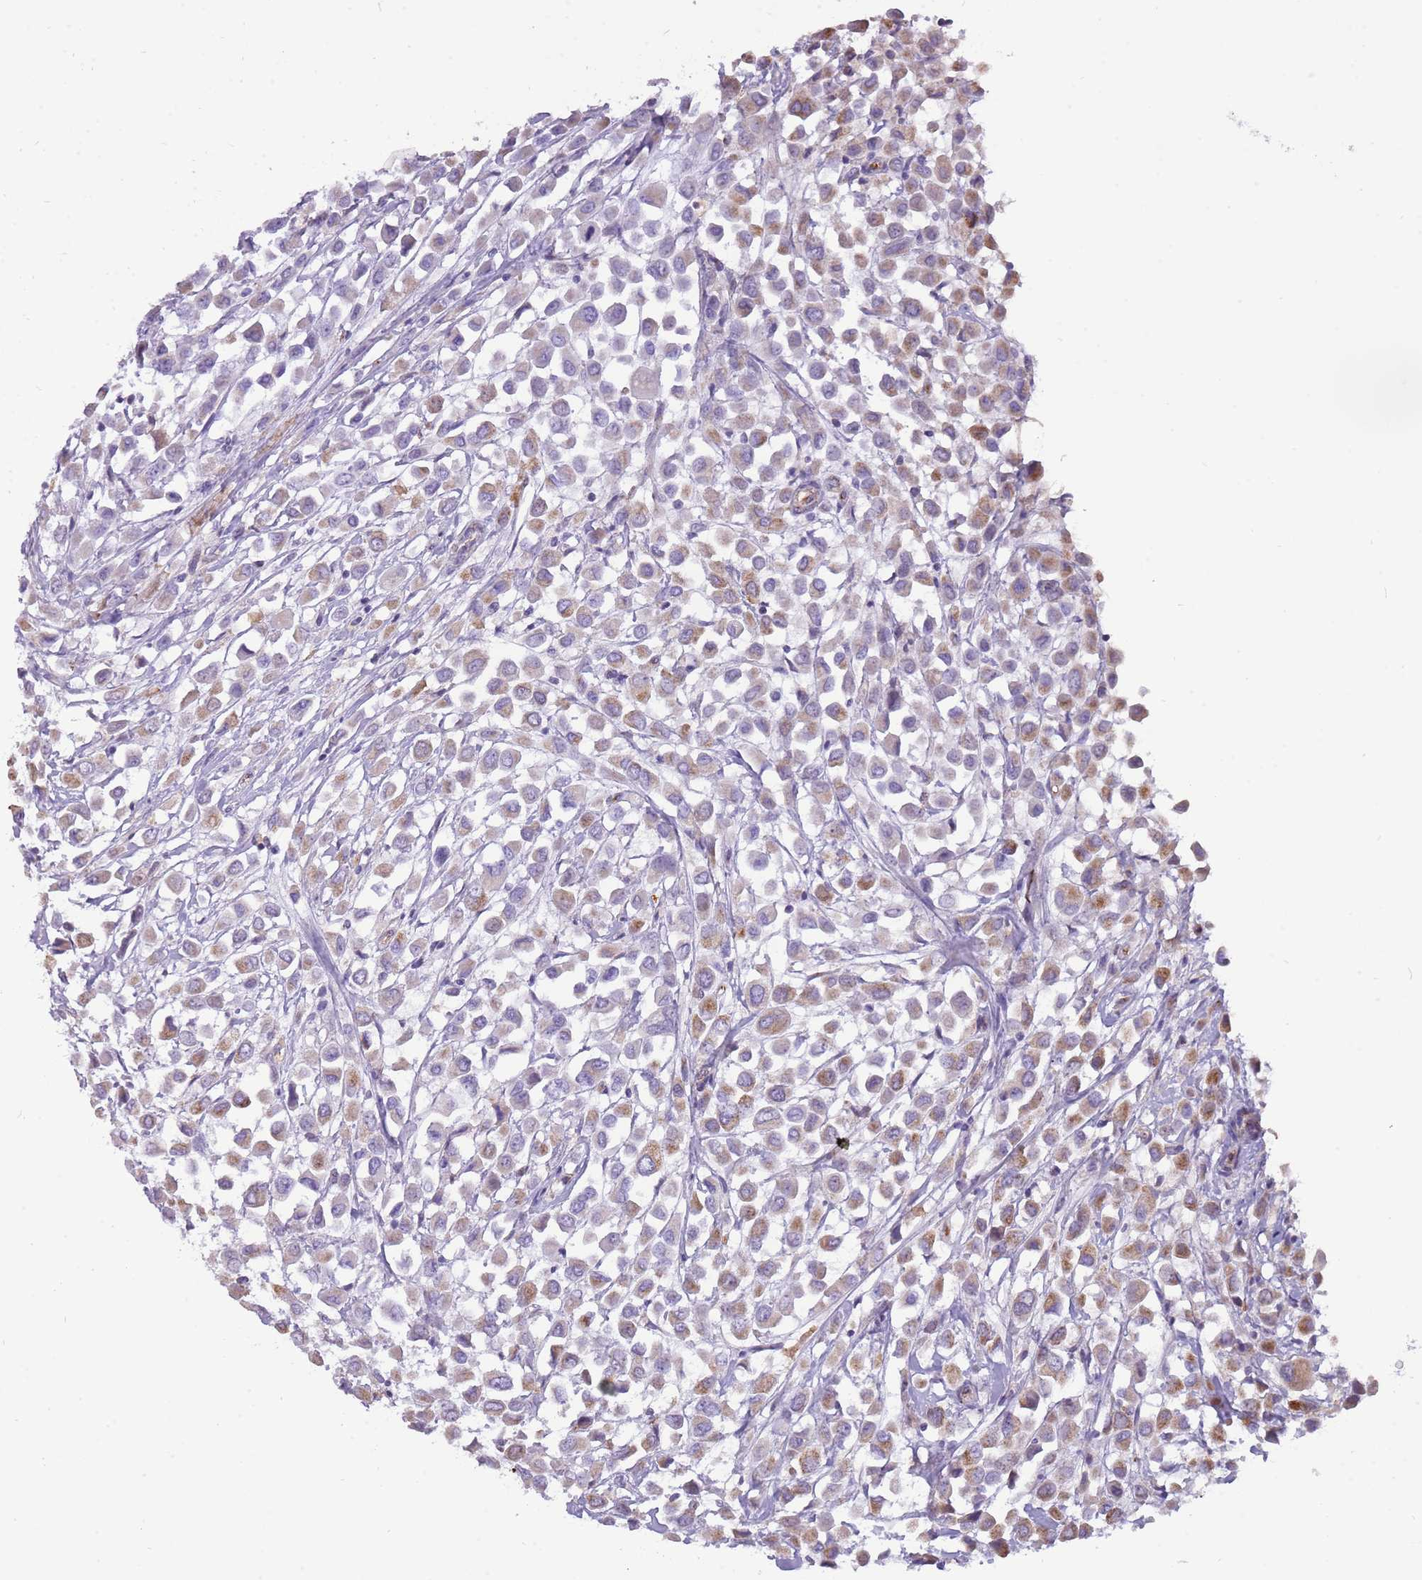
{"staining": {"intensity": "moderate", "quantity": "25%-75%", "location": "cytoplasmic/membranous"}, "tissue": "breast cancer", "cell_type": "Tumor cells", "image_type": "cancer", "snomed": [{"axis": "morphology", "description": "Duct carcinoma"}, {"axis": "topography", "description": "Breast"}], "caption": "Human invasive ductal carcinoma (breast) stained with a brown dye reveals moderate cytoplasmic/membranous positive staining in approximately 25%-75% of tumor cells.", "gene": "PCNX1", "patient": {"sex": "female", "age": 61}}